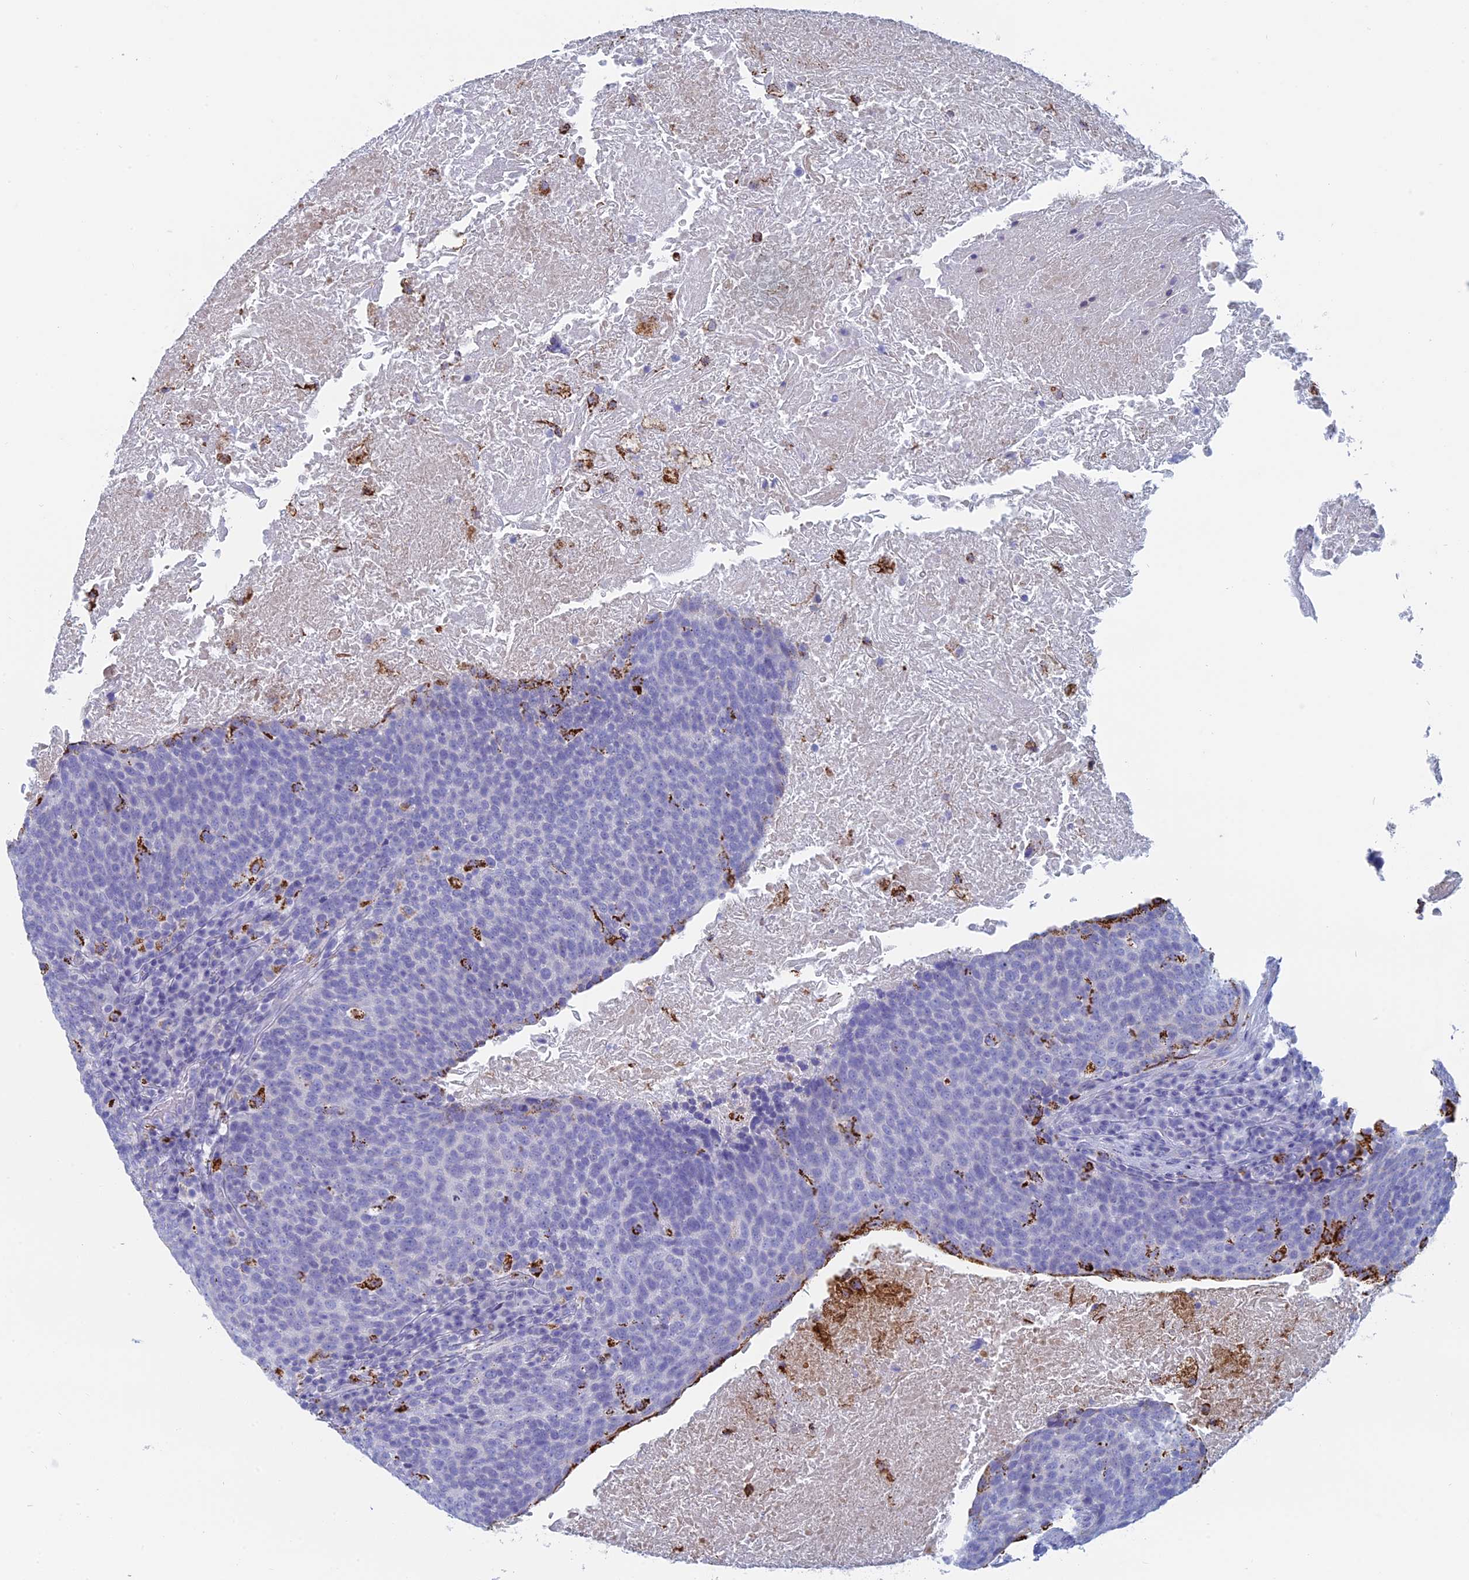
{"staining": {"intensity": "negative", "quantity": "none", "location": "none"}, "tissue": "head and neck cancer", "cell_type": "Tumor cells", "image_type": "cancer", "snomed": [{"axis": "morphology", "description": "Squamous cell carcinoma, NOS"}, {"axis": "morphology", "description": "Squamous cell carcinoma, metastatic, NOS"}, {"axis": "topography", "description": "Lymph node"}, {"axis": "topography", "description": "Head-Neck"}], "caption": "High magnification brightfield microscopy of head and neck cancer stained with DAB (brown) and counterstained with hematoxylin (blue): tumor cells show no significant expression. (Brightfield microscopy of DAB immunohistochemistry at high magnification).", "gene": "ALMS1", "patient": {"sex": "male", "age": 62}}